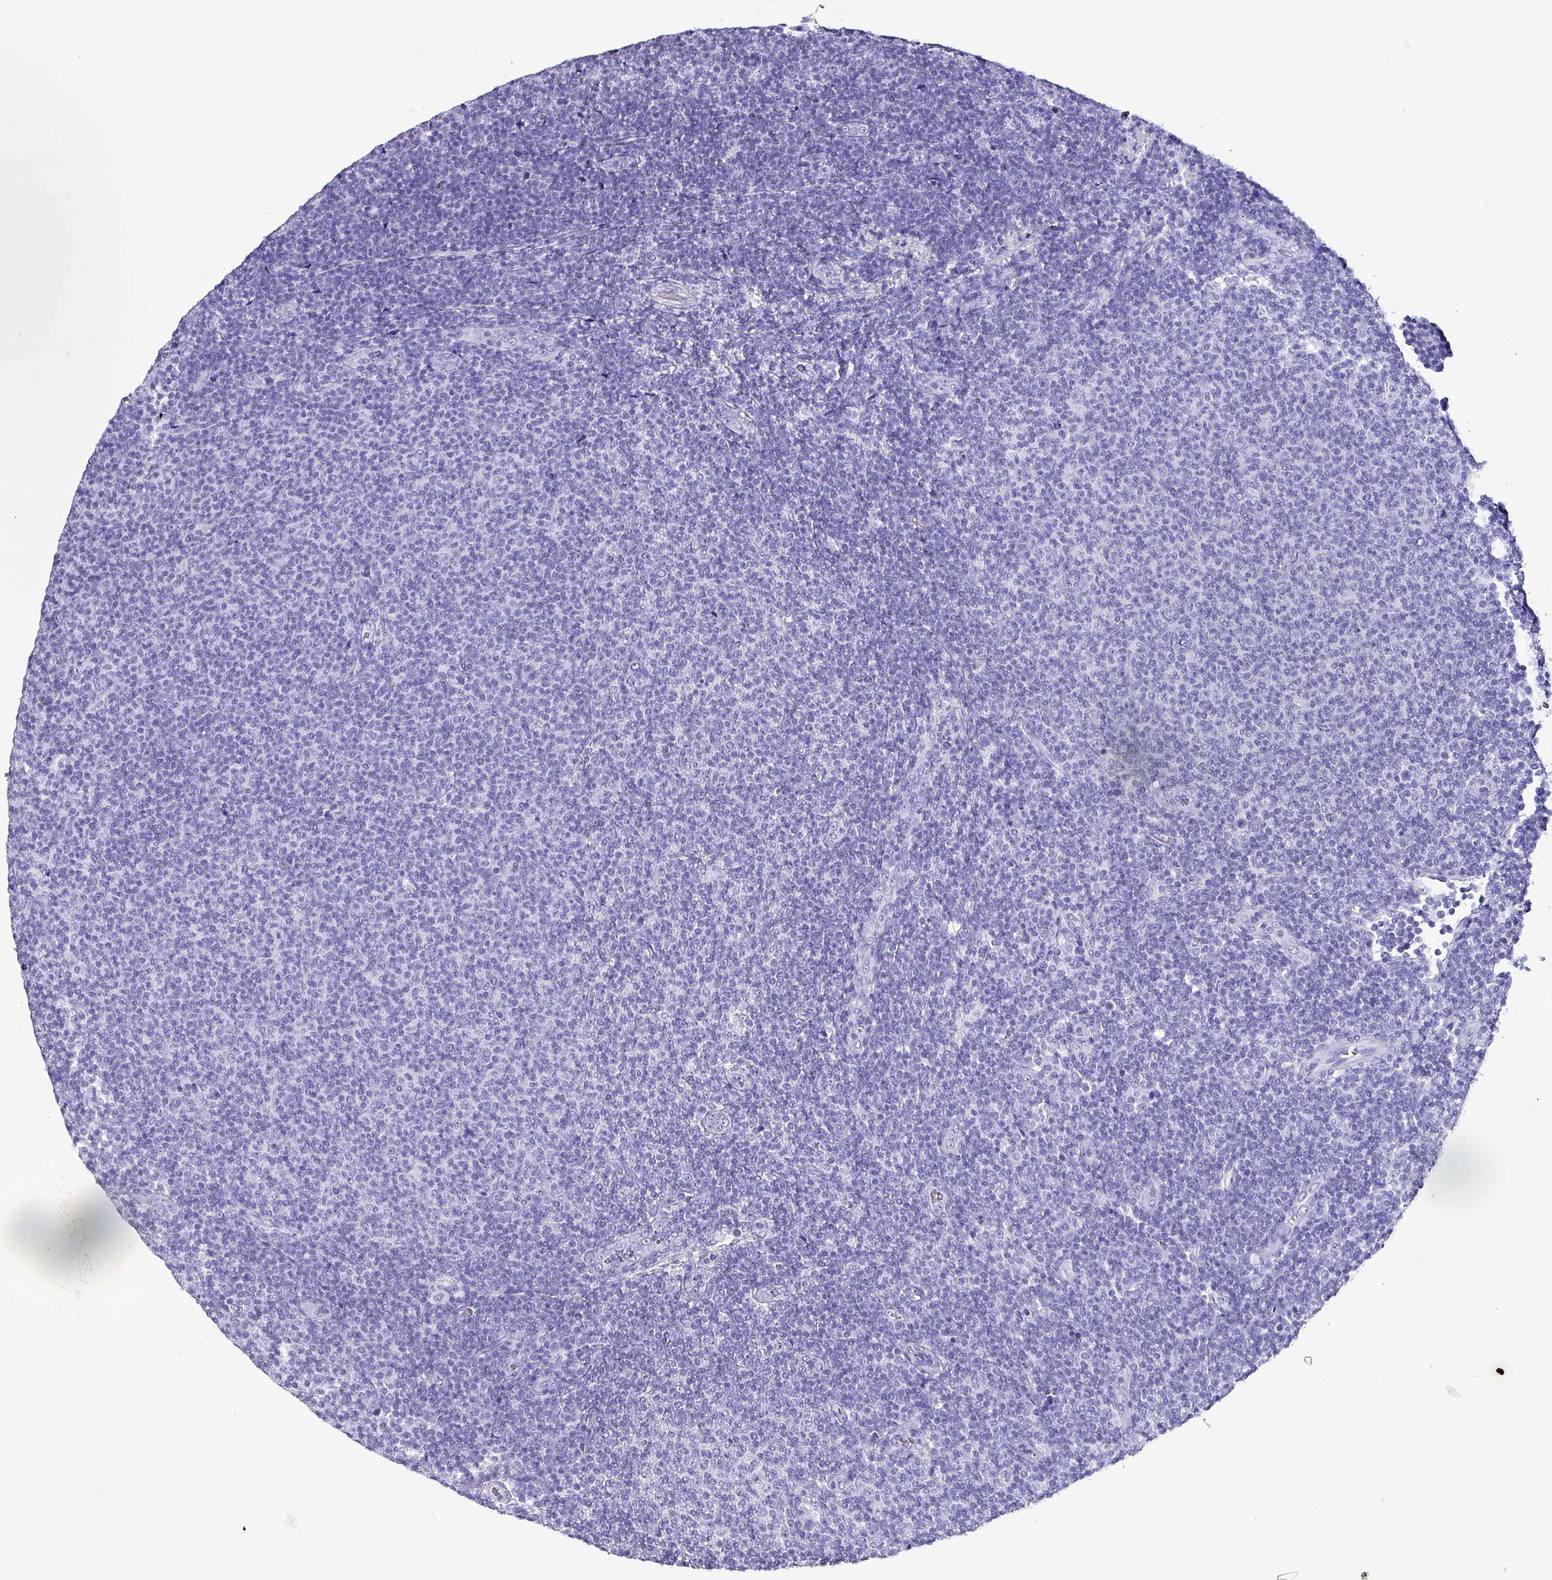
{"staining": {"intensity": "negative", "quantity": "none", "location": "none"}, "tissue": "lymphoma", "cell_type": "Tumor cells", "image_type": "cancer", "snomed": [{"axis": "morphology", "description": "Malignant lymphoma, non-Hodgkin's type, Low grade"}, {"axis": "topography", "description": "Lymph node"}], "caption": "The immunohistochemistry (IHC) photomicrograph has no significant positivity in tumor cells of malignant lymphoma, non-Hodgkin's type (low-grade) tissue.", "gene": "KRT6C", "patient": {"sex": "male", "age": 66}}